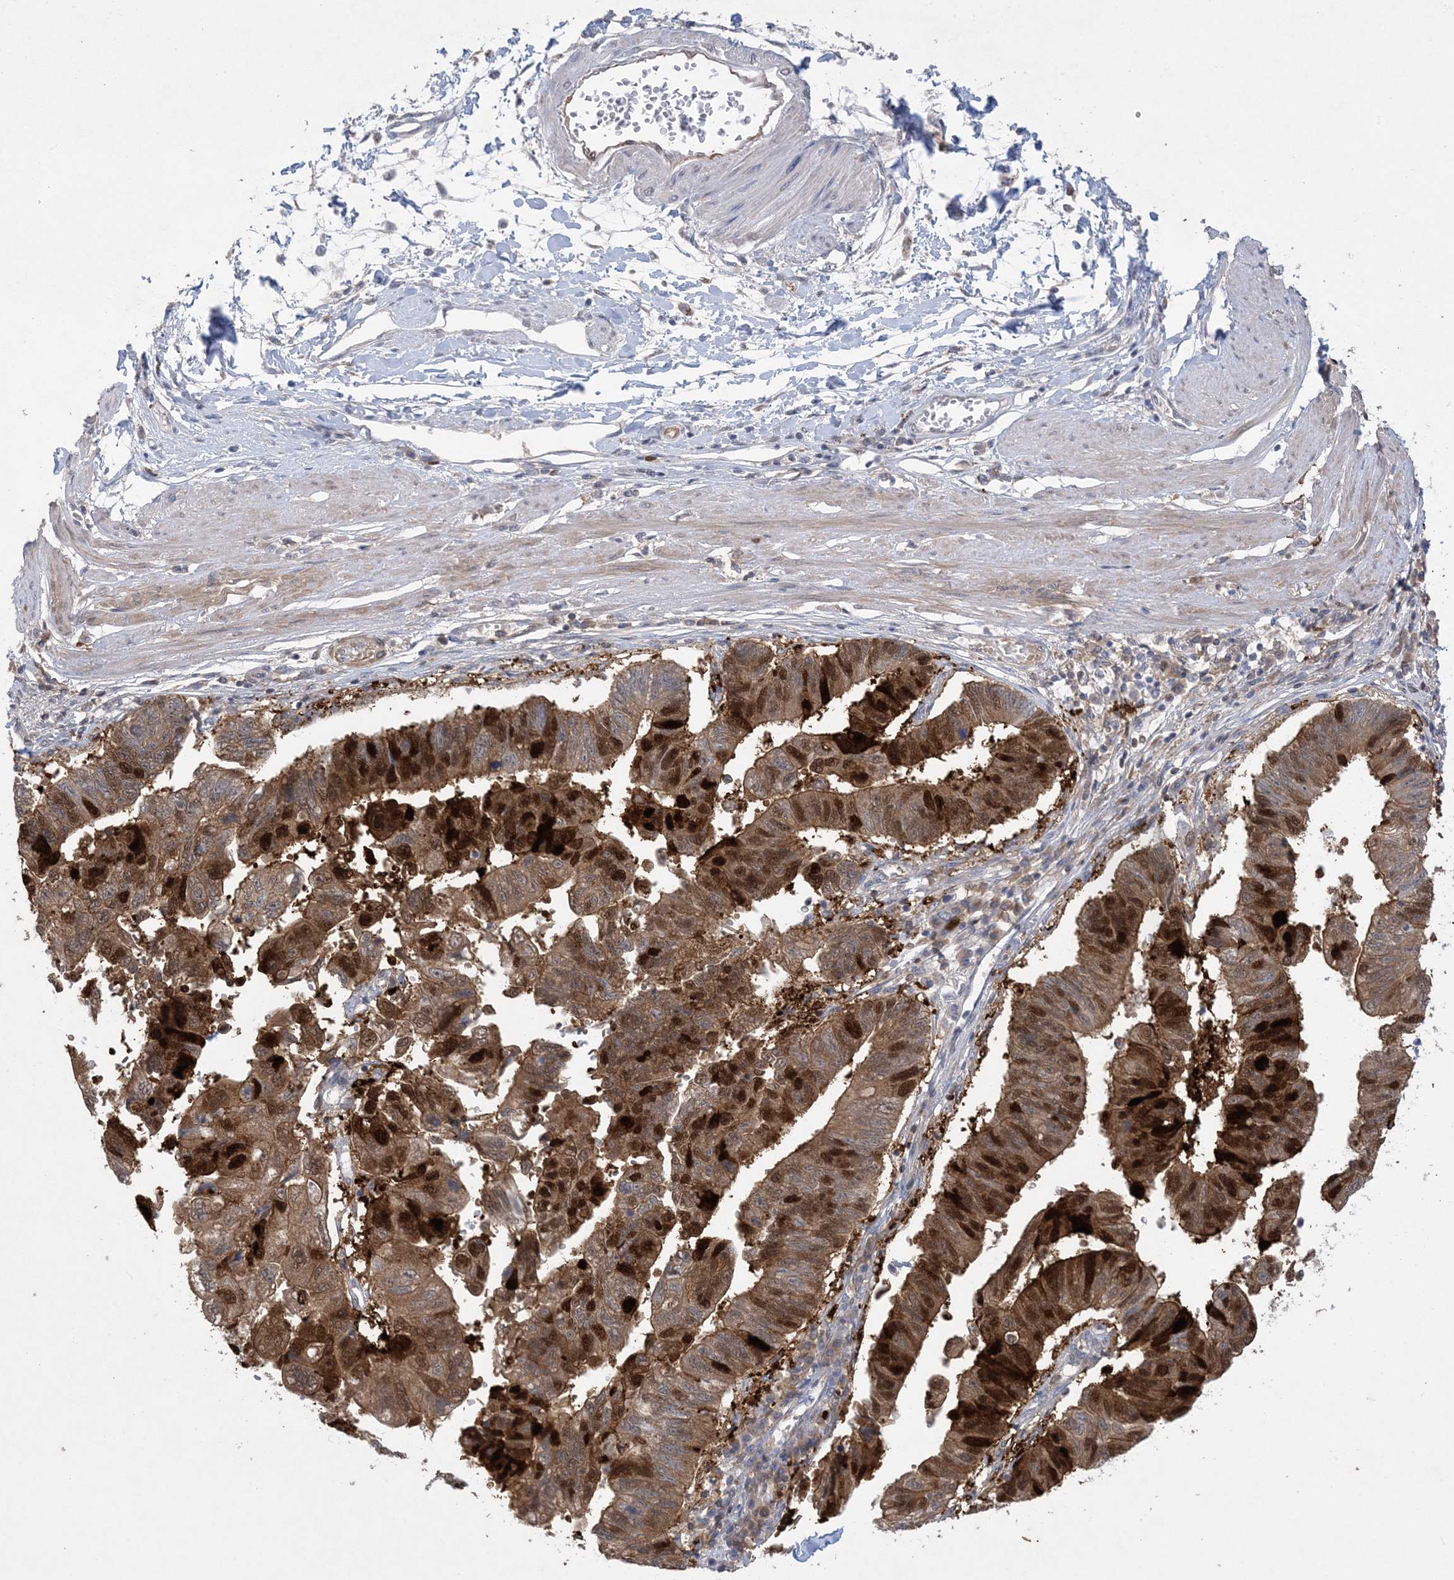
{"staining": {"intensity": "strong", "quantity": ">75%", "location": "cytoplasmic/membranous,nuclear"}, "tissue": "stomach cancer", "cell_type": "Tumor cells", "image_type": "cancer", "snomed": [{"axis": "morphology", "description": "Adenocarcinoma, NOS"}, {"axis": "topography", "description": "Stomach"}], "caption": "Adenocarcinoma (stomach) stained with a protein marker displays strong staining in tumor cells.", "gene": "HMGCS1", "patient": {"sex": "male", "age": 59}}